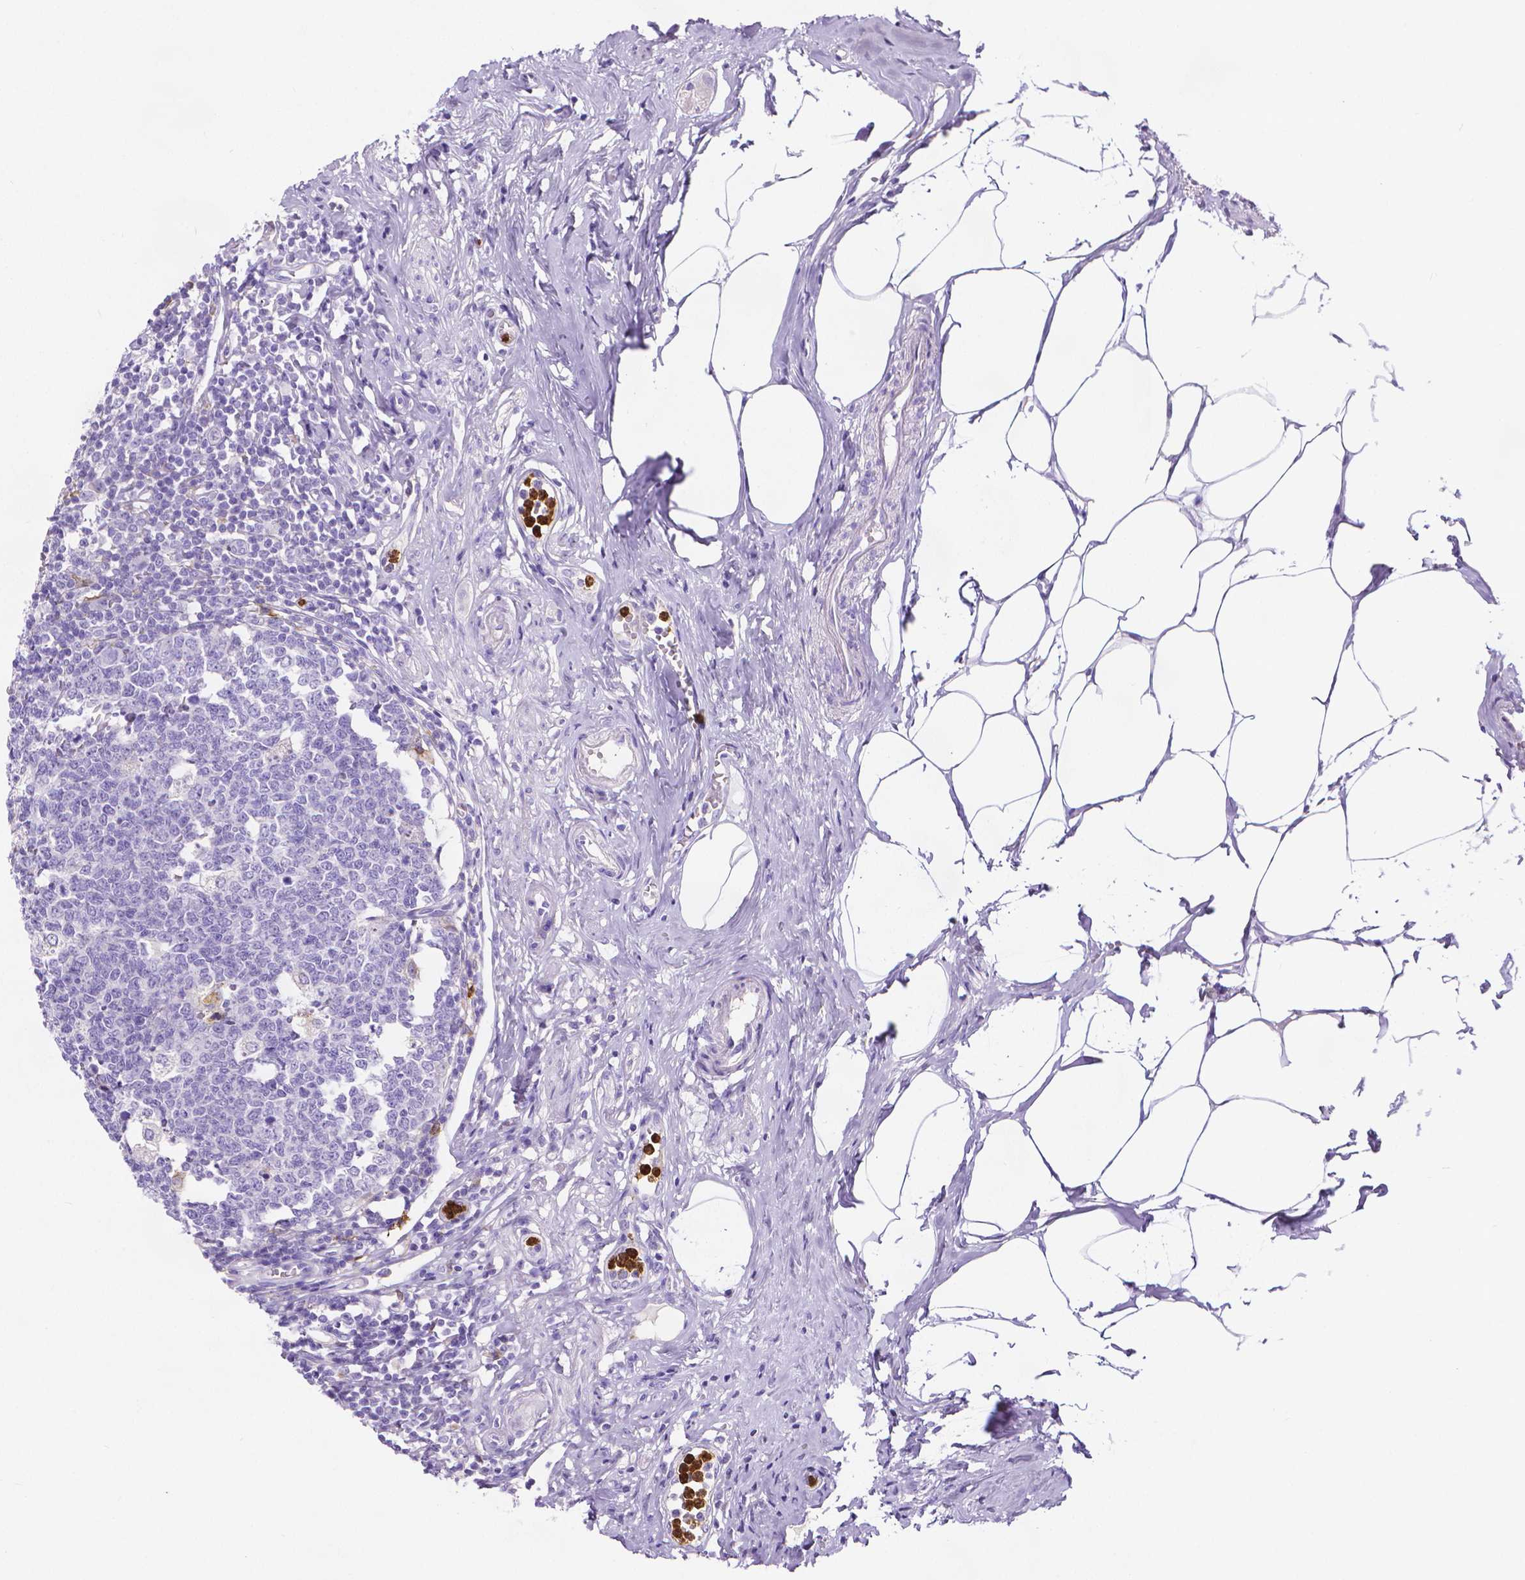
{"staining": {"intensity": "negative", "quantity": "none", "location": "none"}, "tissue": "appendix", "cell_type": "Glandular cells", "image_type": "normal", "snomed": [{"axis": "morphology", "description": "Normal tissue, NOS"}, {"axis": "morphology", "description": "Carcinoma, endometroid"}, {"axis": "topography", "description": "Appendix"}, {"axis": "topography", "description": "Colon"}], "caption": "This is an IHC histopathology image of benign appendix. There is no positivity in glandular cells.", "gene": "MMP9", "patient": {"sex": "female", "age": 60}}